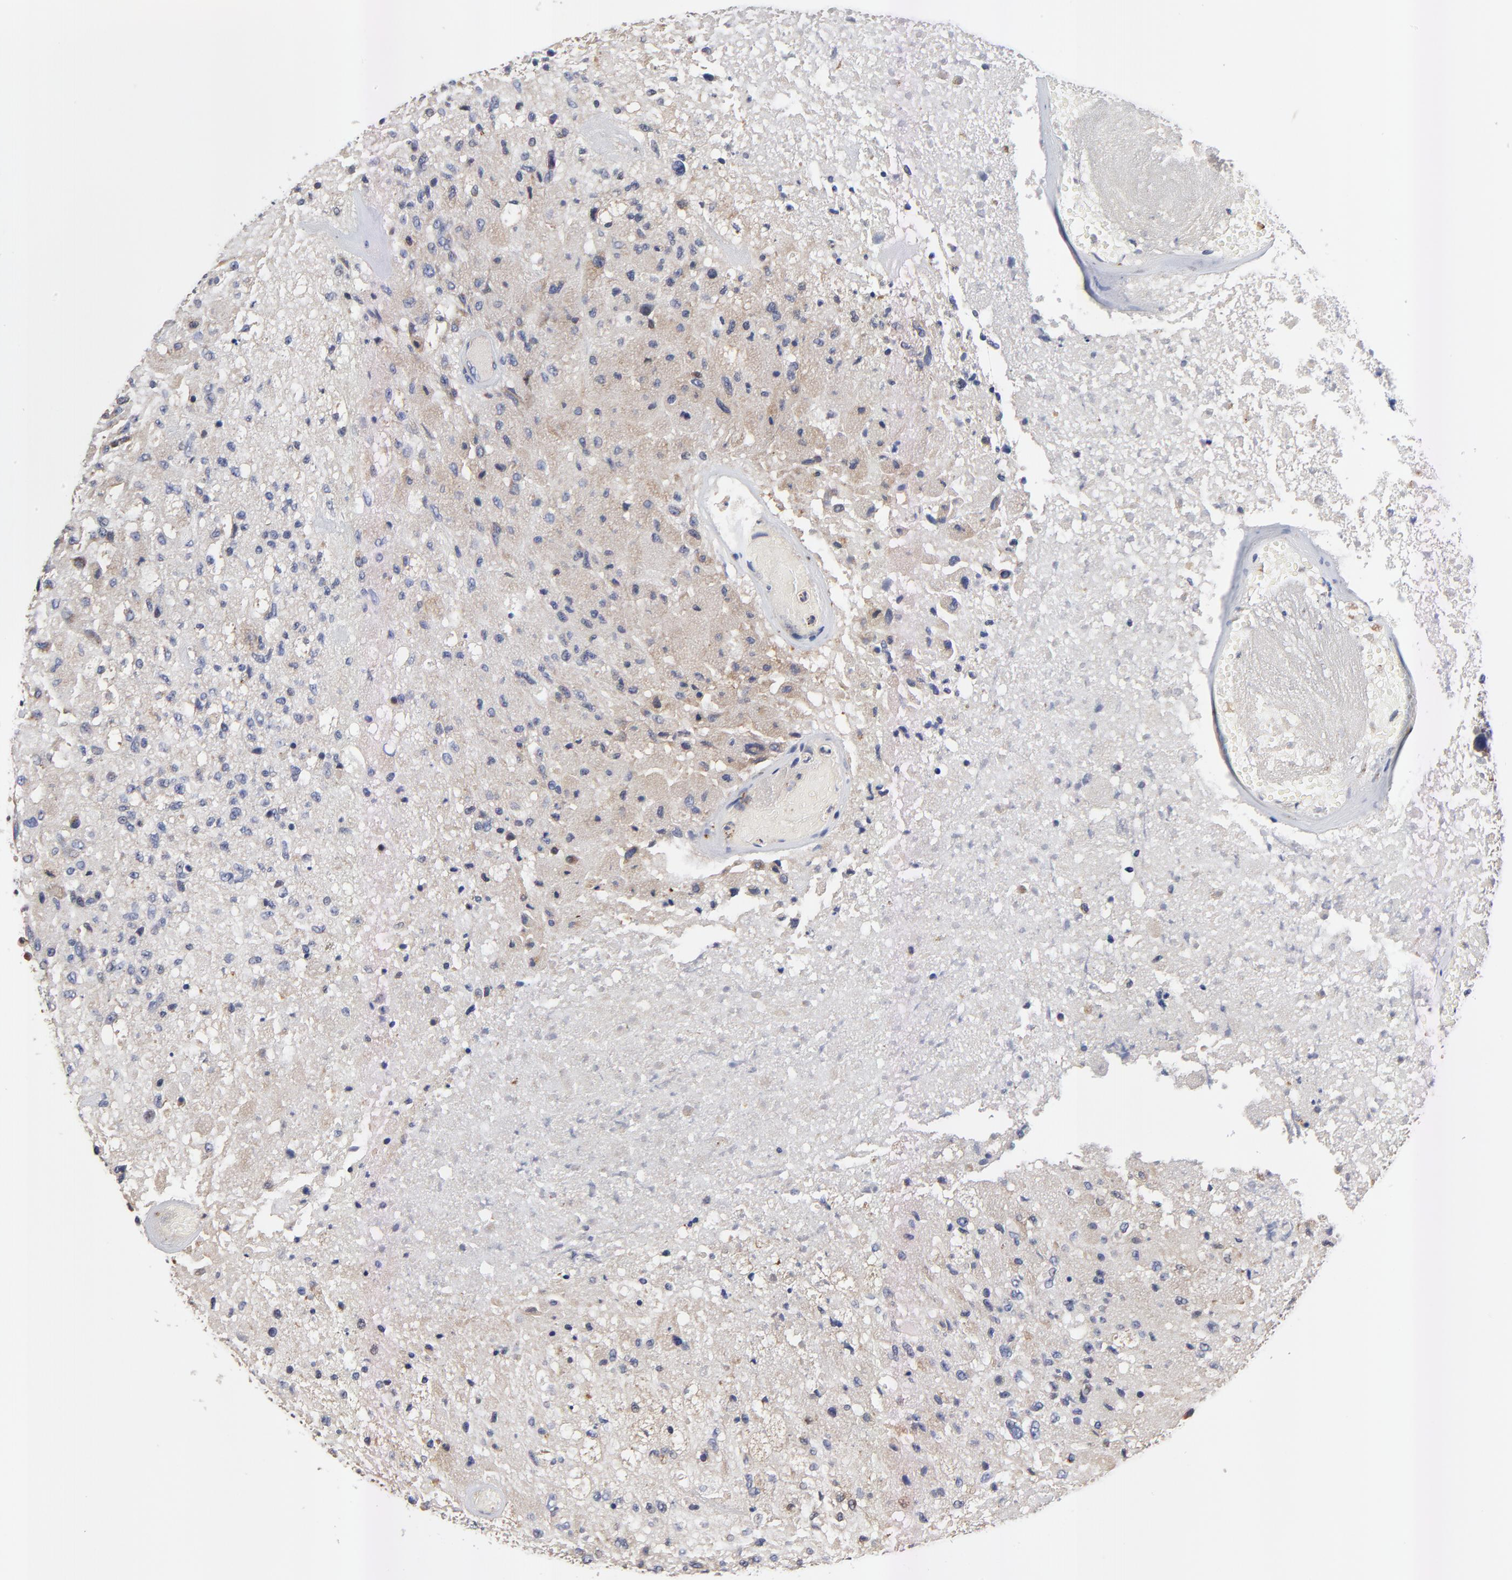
{"staining": {"intensity": "weak", "quantity": "<25%", "location": "cytoplasmic/membranous"}, "tissue": "glioma", "cell_type": "Tumor cells", "image_type": "cancer", "snomed": [{"axis": "morphology", "description": "Normal tissue, NOS"}, {"axis": "morphology", "description": "Glioma, malignant, High grade"}, {"axis": "topography", "description": "Cerebral cortex"}], "caption": "Photomicrograph shows no significant protein expression in tumor cells of malignant glioma (high-grade). (Brightfield microscopy of DAB (3,3'-diaminobenzidine) immunohistochemistry (IHC) at high magnification).", "gene": "FBXL2", "patient": {"sex": "male", "age": 77}}